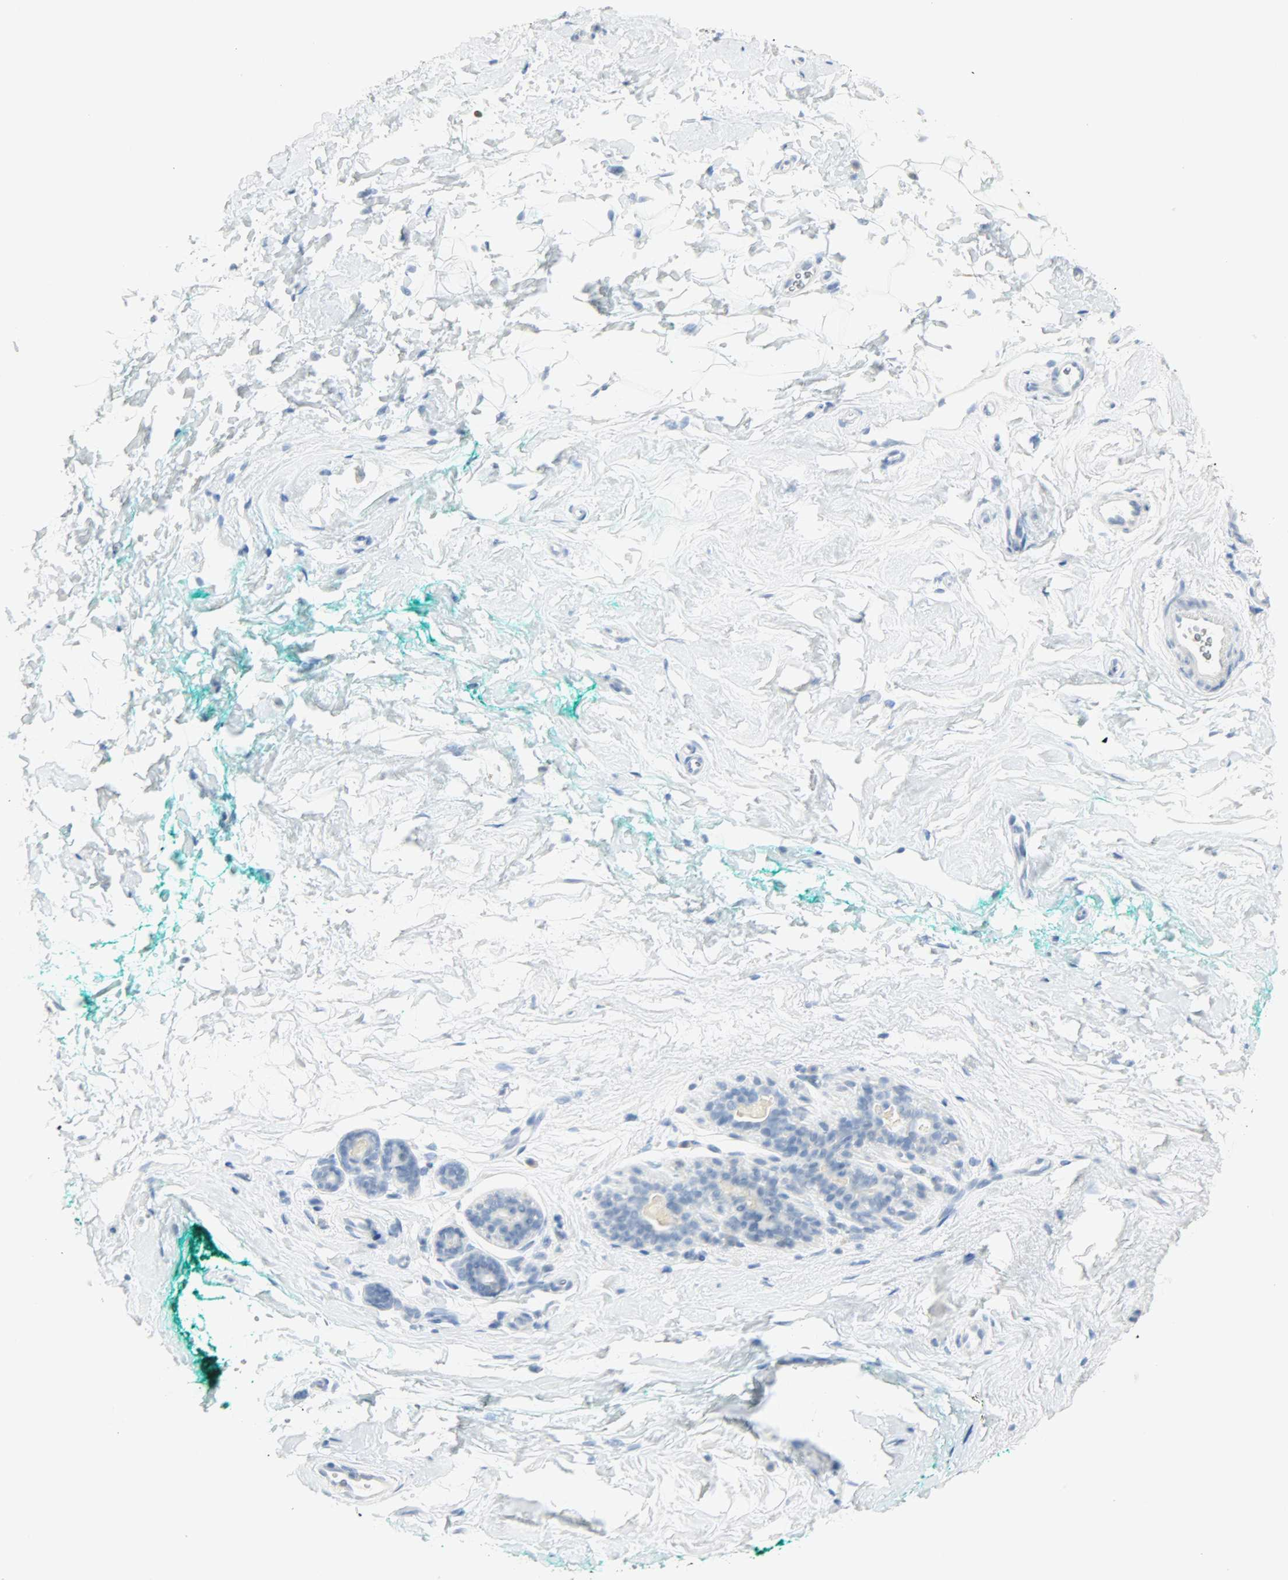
{"staining": {"intensity": "negative", "quantity": "none", "location": "none"}, "tissue": "breast", "cell_type": "Adipocytes", "image_type": "normal", "snomed": [{"axis": "morphology", "description": "Normal tissue, NOS"}, {"axis": "topography", "description": "Breast"}], "caption": "Breast stained for a protein using IHC displays no expression adipocytes.", "gene": "PTPN6", "patient": {"sex": "female", "age": 52}}